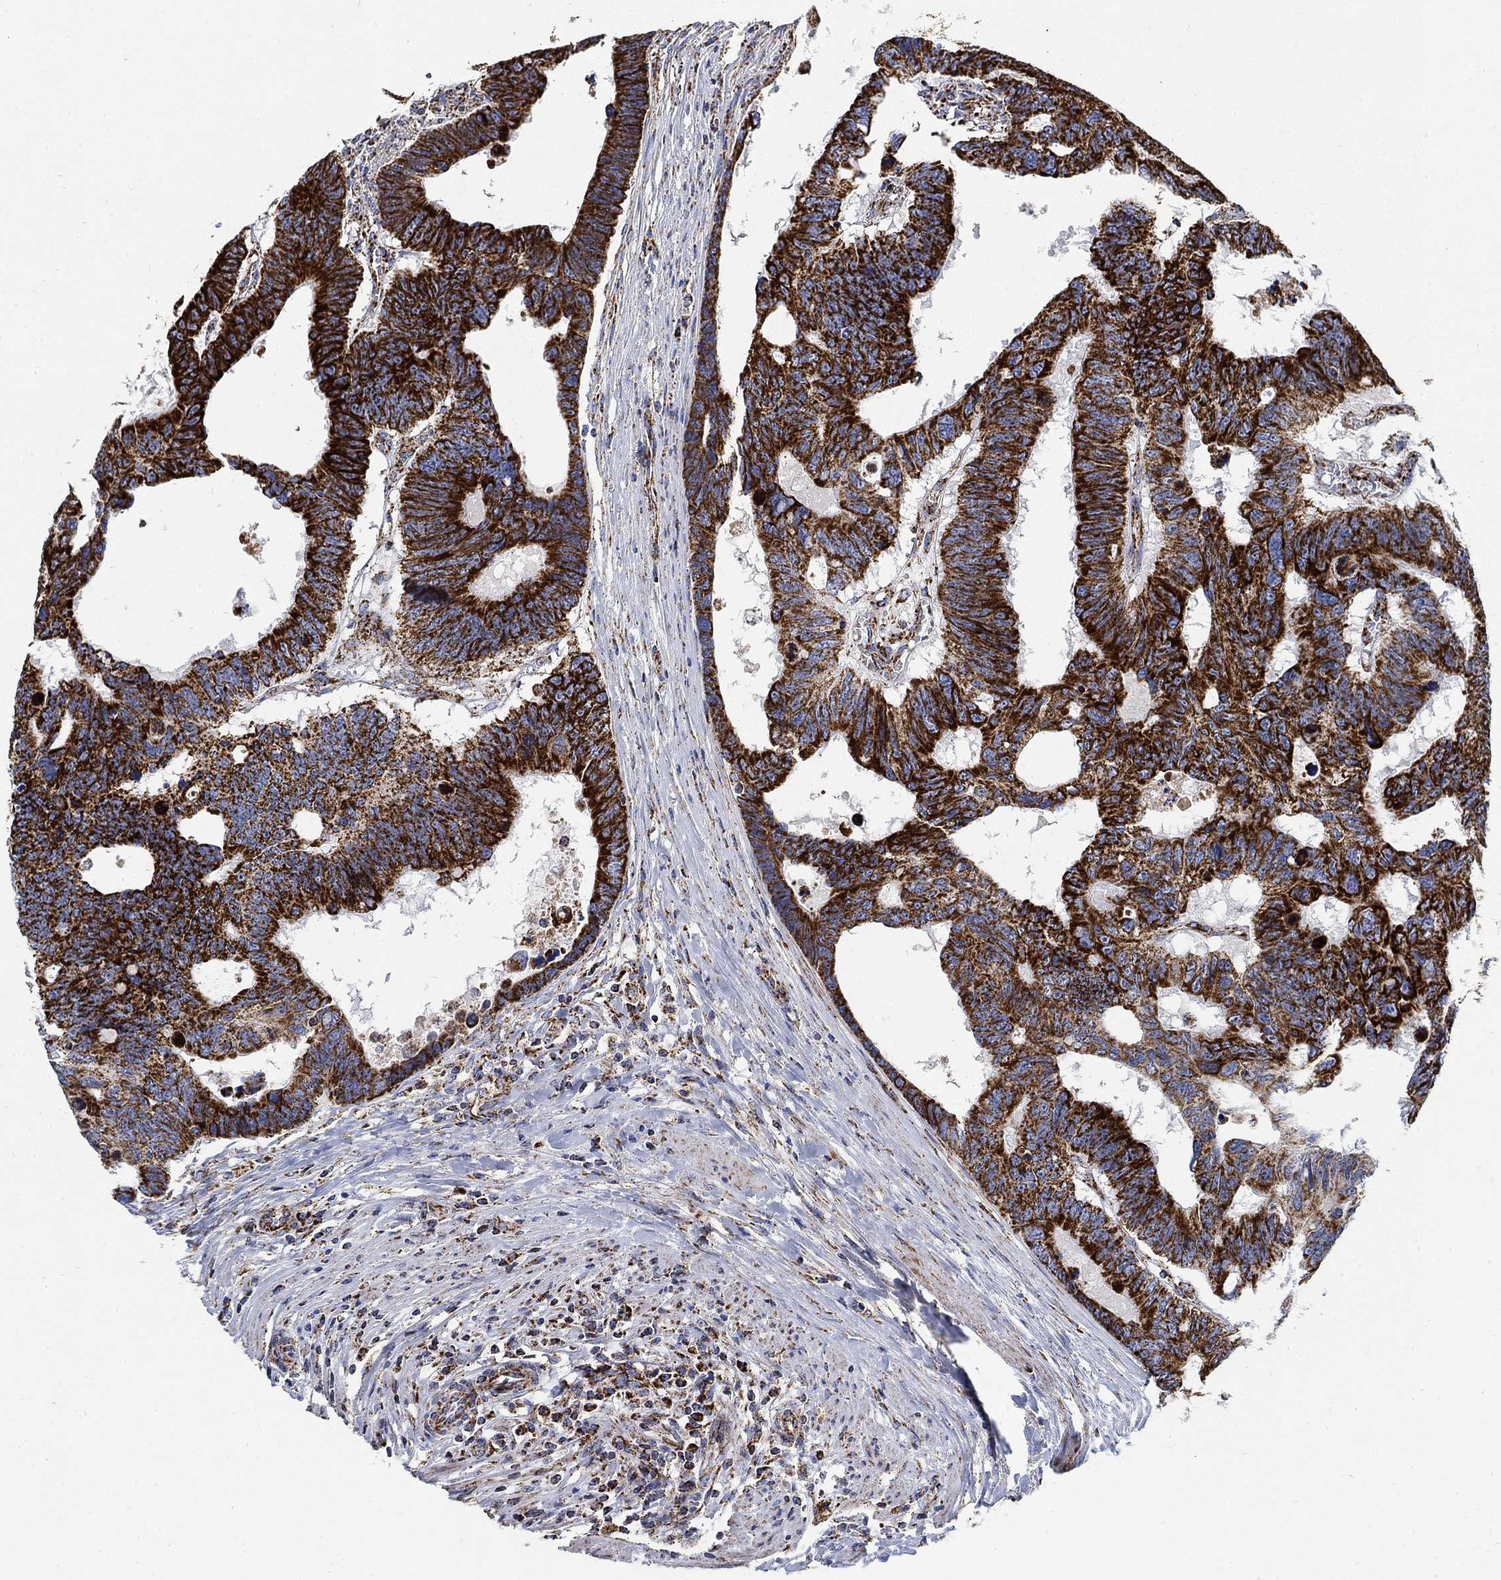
{"staining": {"intensity": "strong", "quantity": ">75%", "location": "cytoplasmic/membranous"}, "tissue": "colorectal cancer", "cell_type": "Tumor cells", "image_type": "cancer", "snomed": [{"axis": "morphology", "description": "Adenocarcinoma, NOS"}, {"axis": "topography", "description": "Colon"}], "caption": "The image displays immunohistochemical staining of colorectal adenocarcinoma. There is strong cytoplasmic/membranous staining is appreciated in approximately >75% of tumor cells. Using DAB (3,3'-diaminobenzidine) (brown) and hematoxylin (blue) stains, captured at high magnification using brightfield microscopy.", "gene": "NDUFS3", "patient": {"sex": "female", "age": 77}}